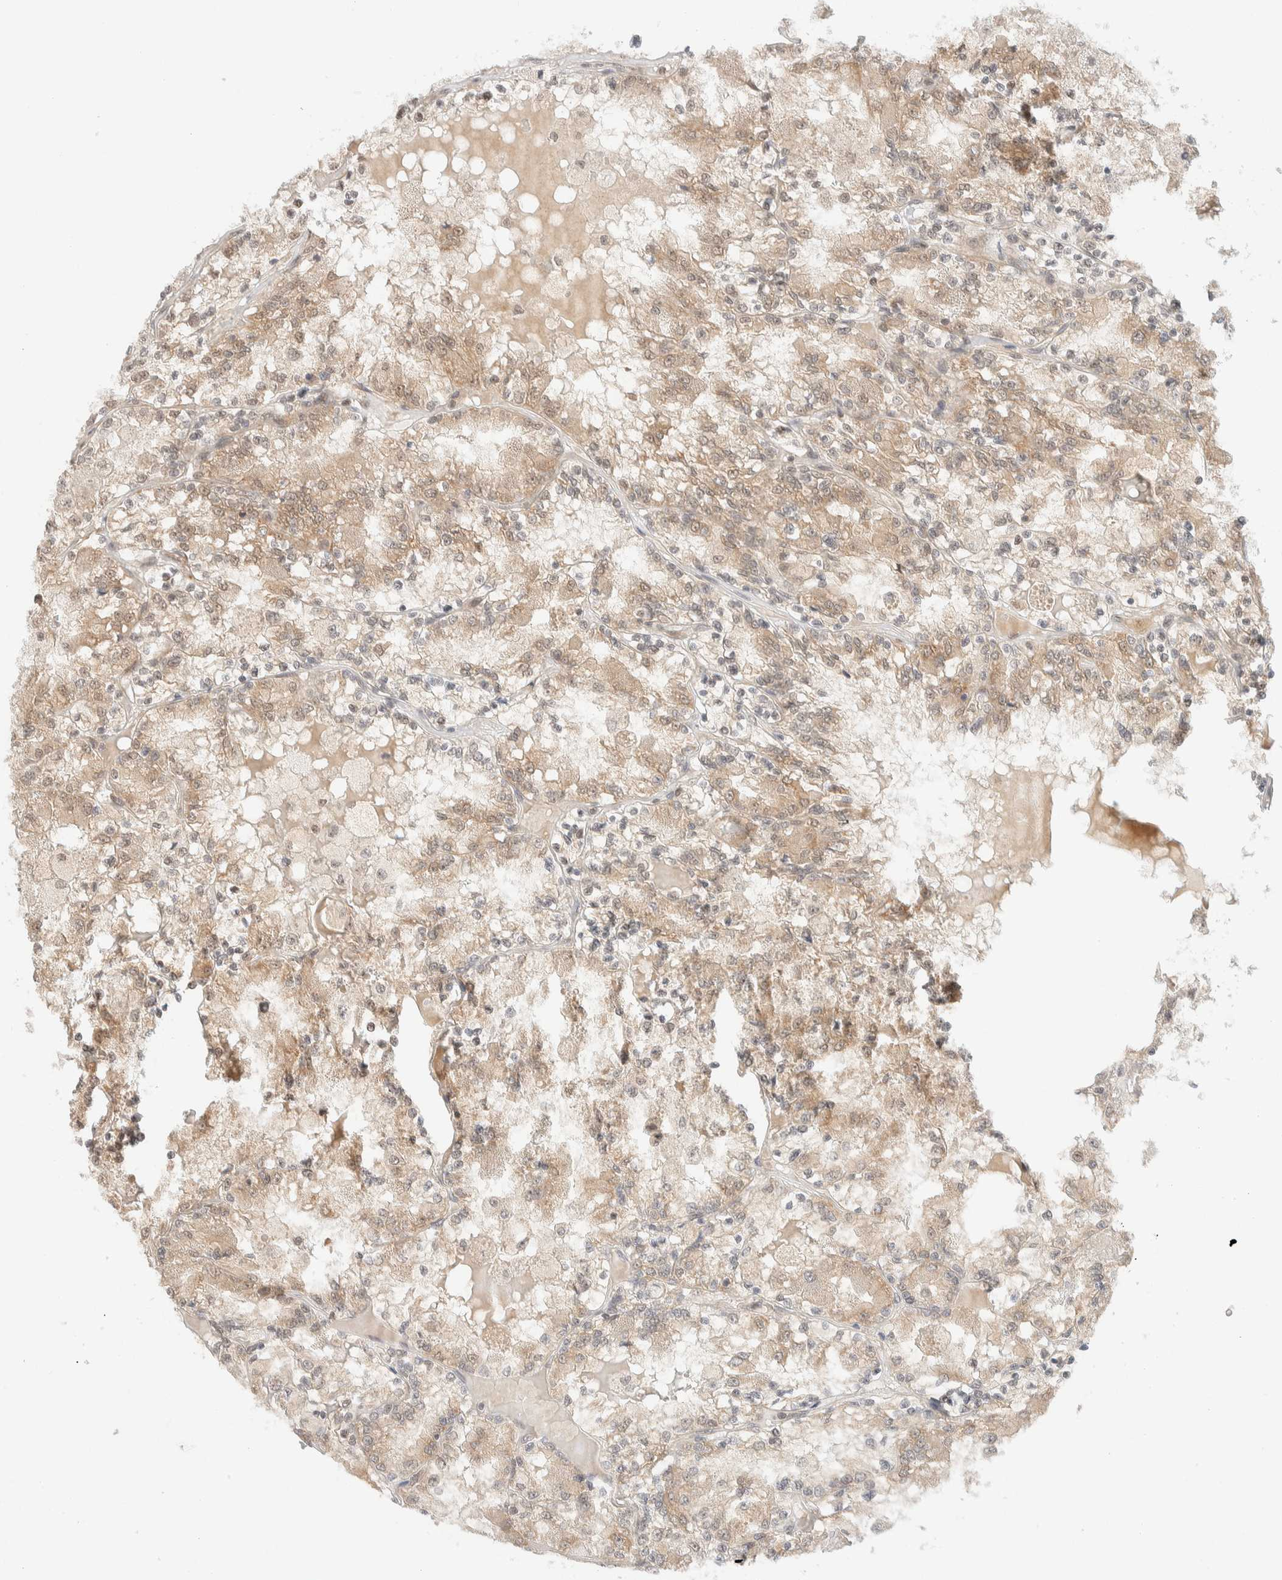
{"staining": {"intensity": "moderate", "quantity": ">75%", "location": "cytoplasmic/membranous,nuclear"}, "tissue": "renal cancer", "cell_type": "Tumor cells", "image_type": "cancer", "snomed": [{"axis": "morphology", "description": "Adenocarcinoma, NOS"}, {"axis": "topography", "description": "Kidney"}], "caption": "Renal cancer (adenocarcinoma) stained with IHC exhibits moderate cytoplasmic/membranous and nuclear staining in about >75% of tumor cells.", "gene": "C8orf76", "patient": {"sex": "female", "age": 56}}